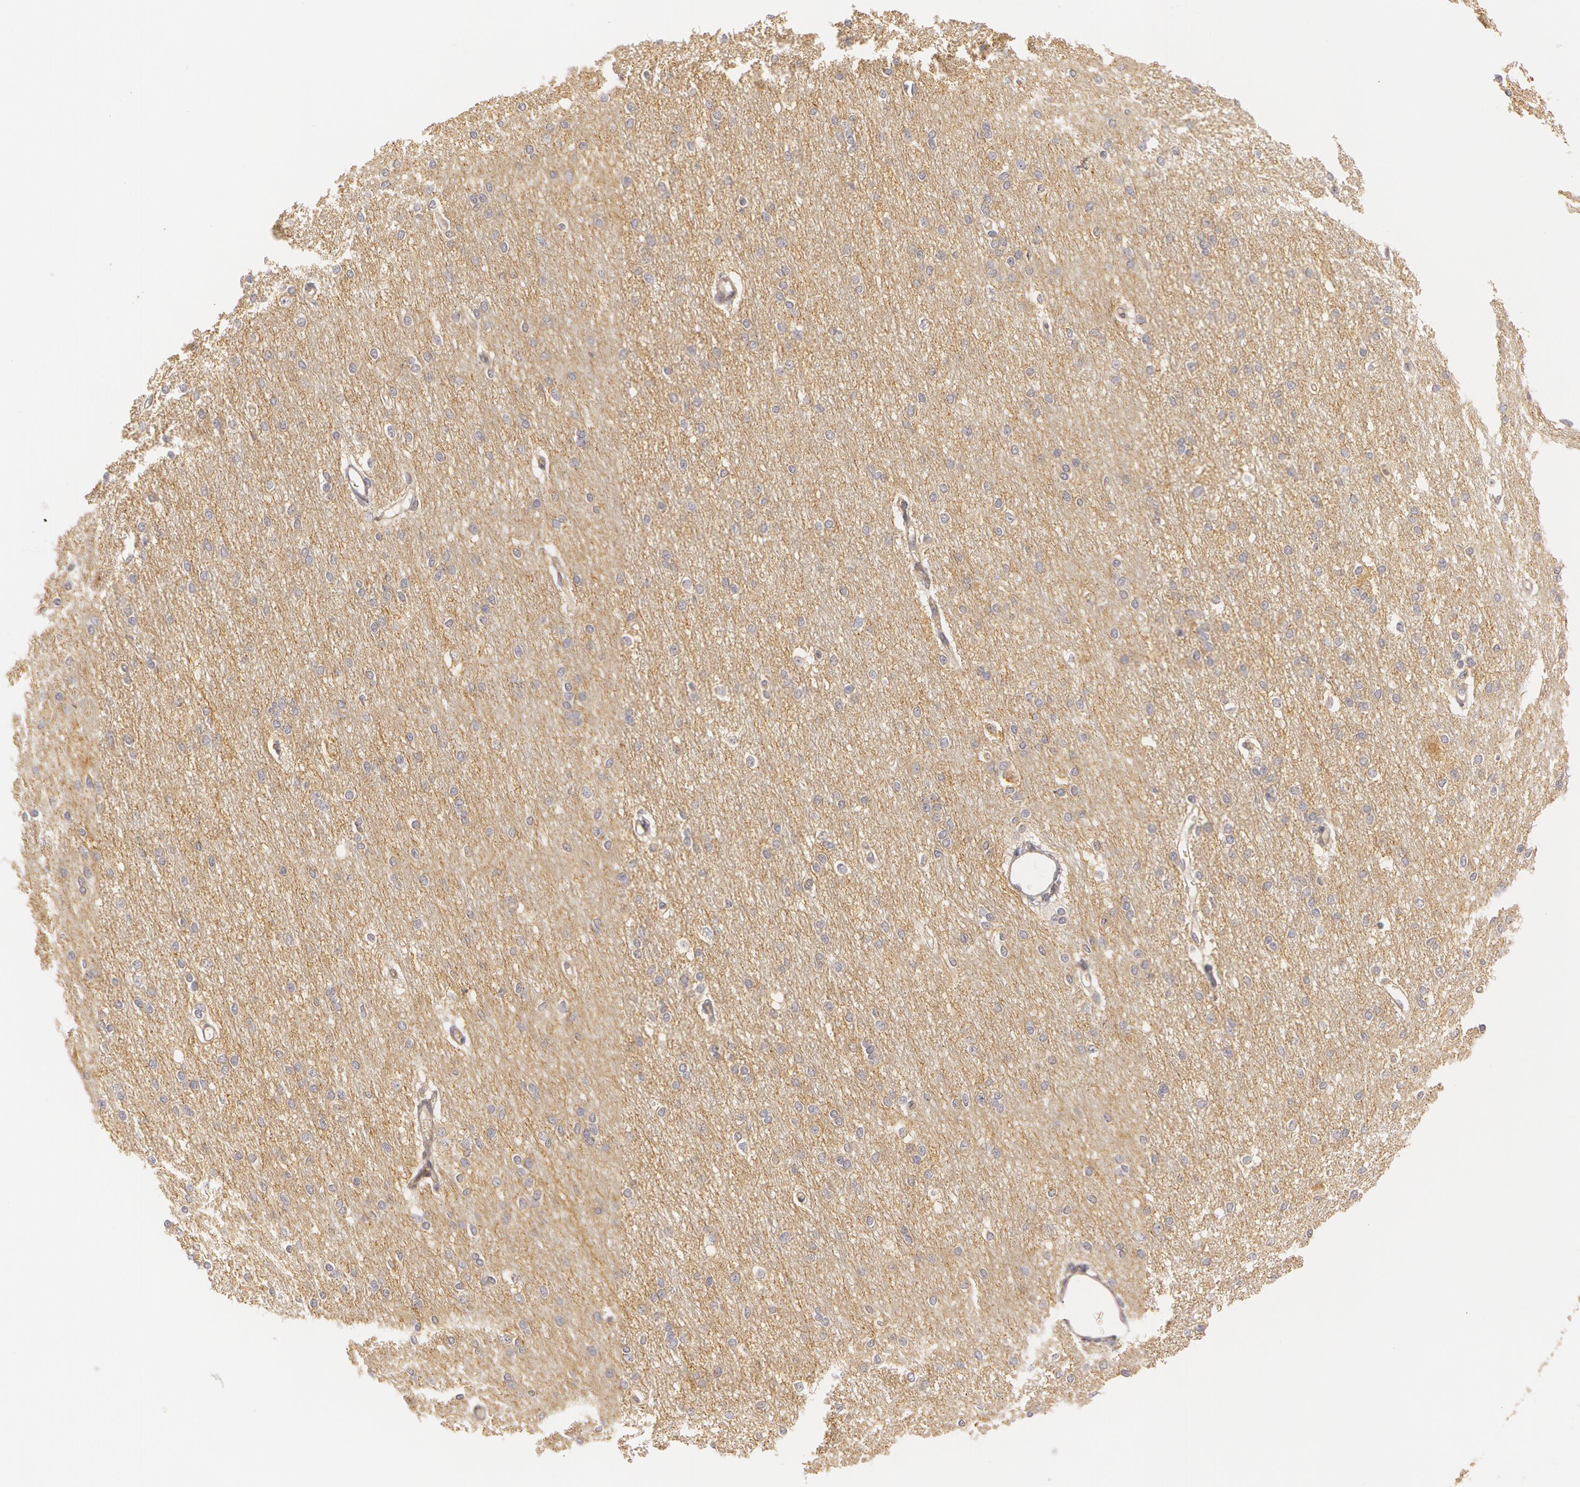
{"staining": {"intensity": "negative", "quantity": "none", "location": "none"}, "tissue": "cerebral cortex", "cell_type": "Endothelial cells", "image_type": "normal", "snomed": [{"axis": "morphology", "description": "Normal tissue, NOS"}, {"axis": "morphology", "description": "Inflammation, NOS"}, {"axis": "topography", "description": "Cerebral cortex"}], "caption": "IHC of unremarkable human cerebral cortex shows no positivity in endothelial cells.", "gene": "RALGAPA1", "patient": {"sex": "male", "age": 6}}